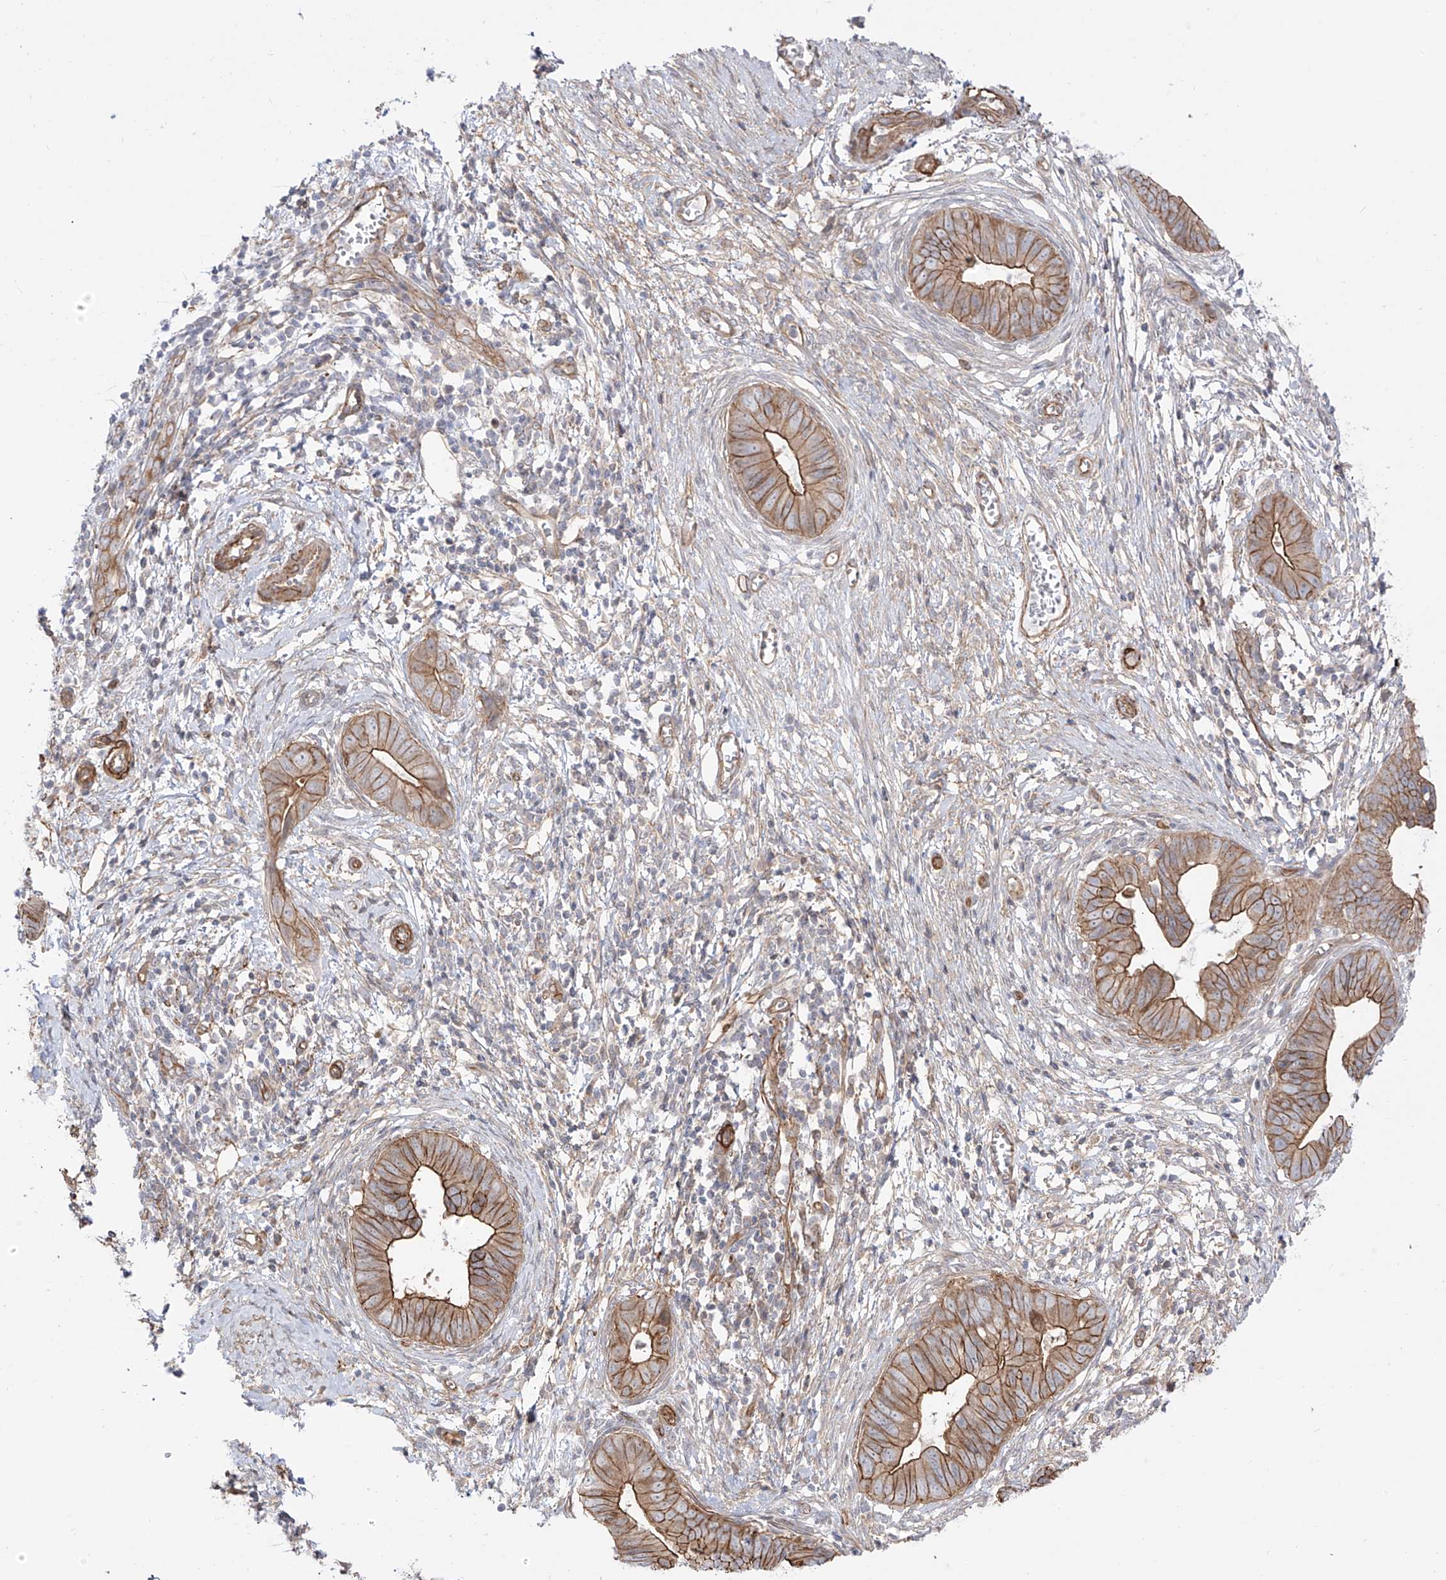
{"staining": {"intensity": "moderate", "quantity": ">75%", "location": "cytoplasmic/membranous"}, "tissue": "cervical cancer", "cell_type": "Tumor cells", "image_type": "cancer", "snomed": [{"axis": "morphology", "description": "Adenocarcinoma, NOS"}, {"axis": "topography", "description": "Cervix"}], "caption": "Adenocarcinoma (cervical) was stained to show a protein in brown. There is medium levels of moderate cytoplasmic/membranous positivity in approximately >75% of tumor cells. The protein of interest is shown in brown color, while the nuclei are stained blue.", "gene": "ZNF180", "patient": {"sex": "female", "age": 44}}